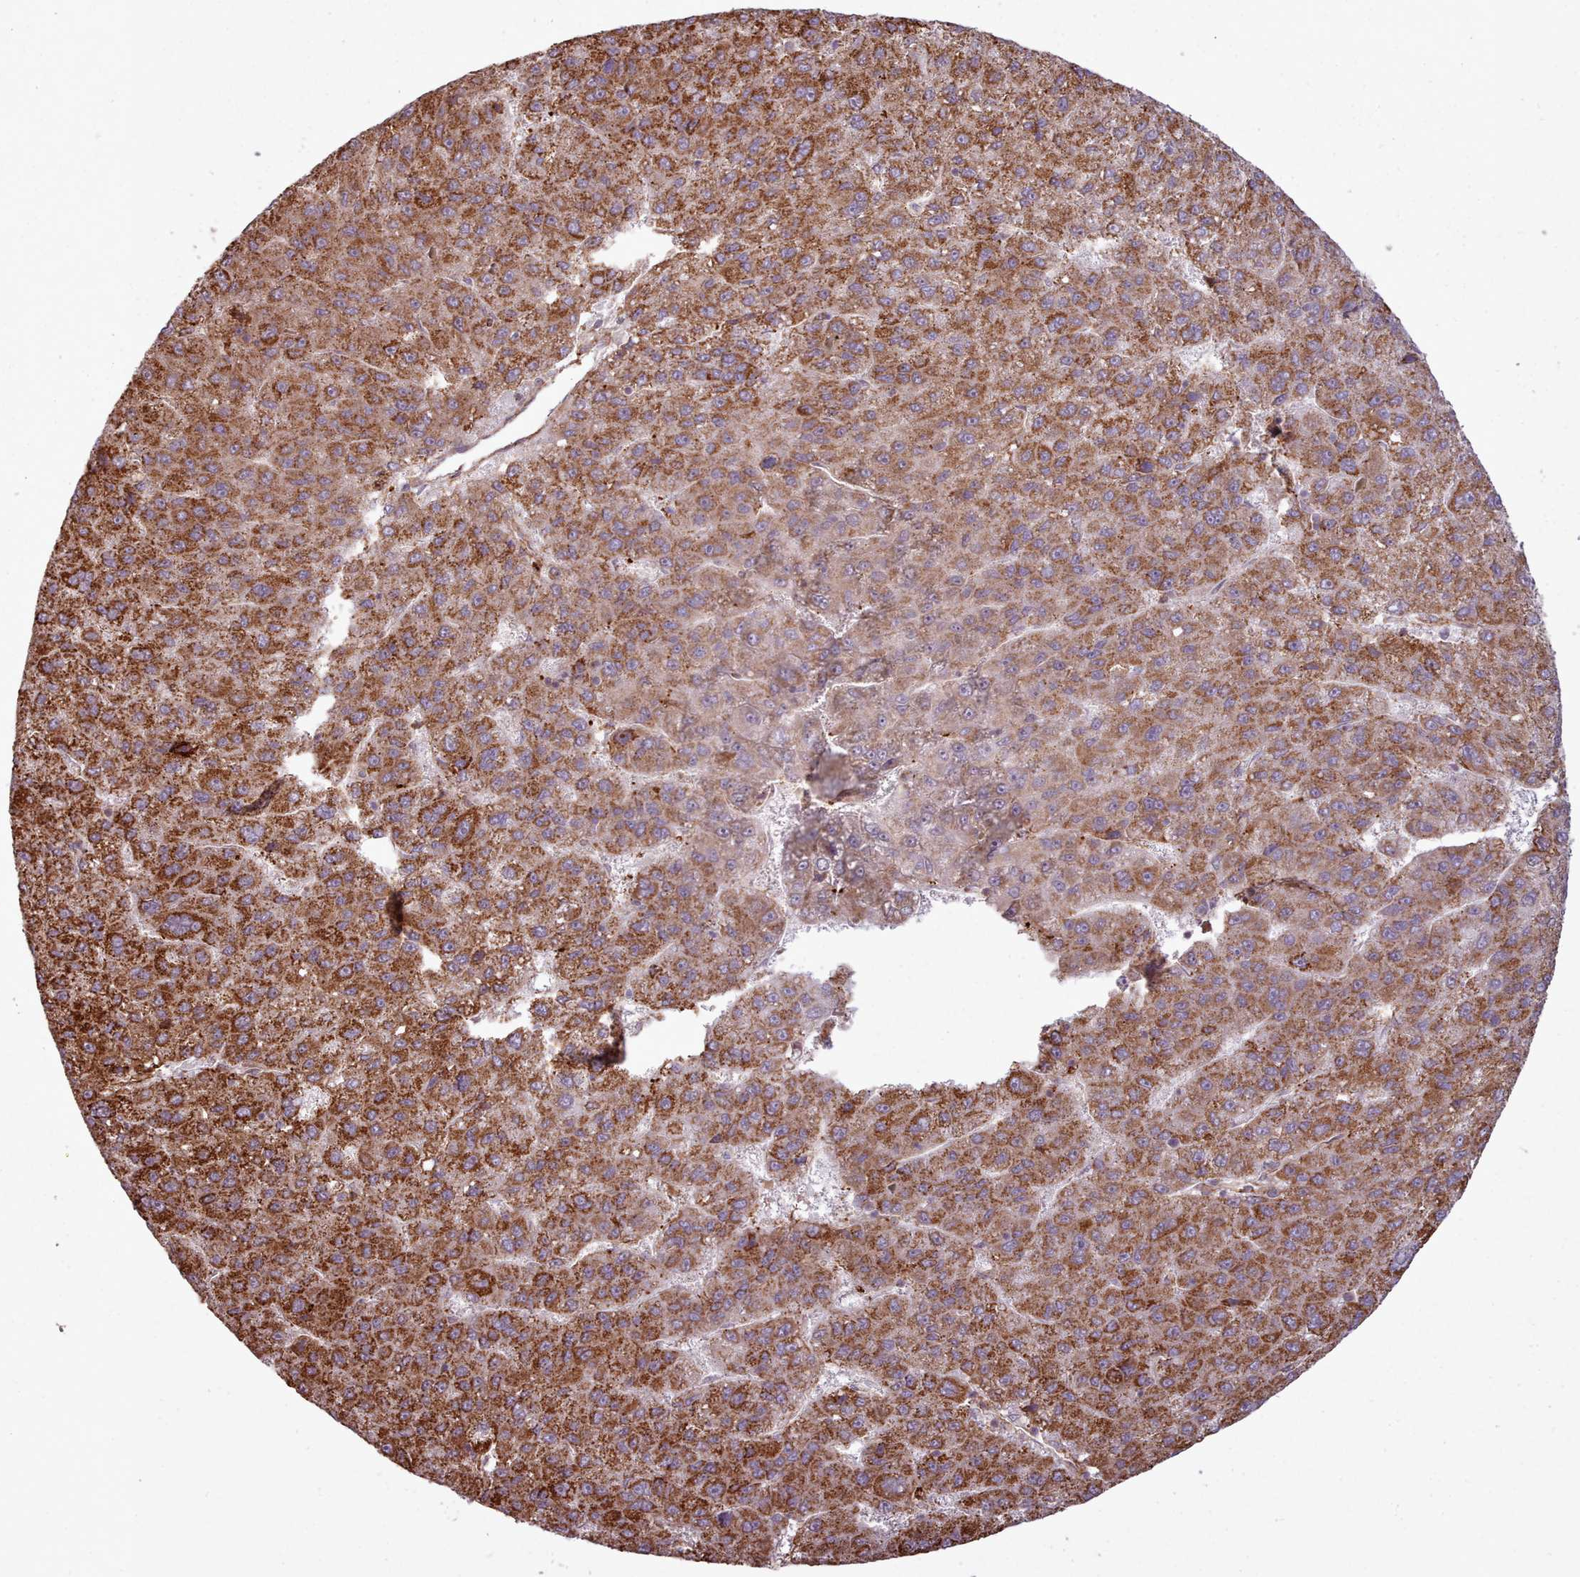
{"staining": {"intensity": "strong", "quantity": ">75%", "location": "cytoplasmic/membranous"}, "tissue": "liver cancer", "cell_type": "Tumor cells", "image_type": "cancer", "snomed": [{"axis": "morphology", "description": "Carcinoma, Hepatocellular, NOS"}, {"axis": "topography", "description": "Liver"}], "caption": "Tumor cells demonstrate strong cytoplasmic/membranous expression in approximately >75% of cells in liver cancer (hepatocellular carcinoma).", "gene": "ZMYM4", "patient": {"sex": "female", "age": 82}}